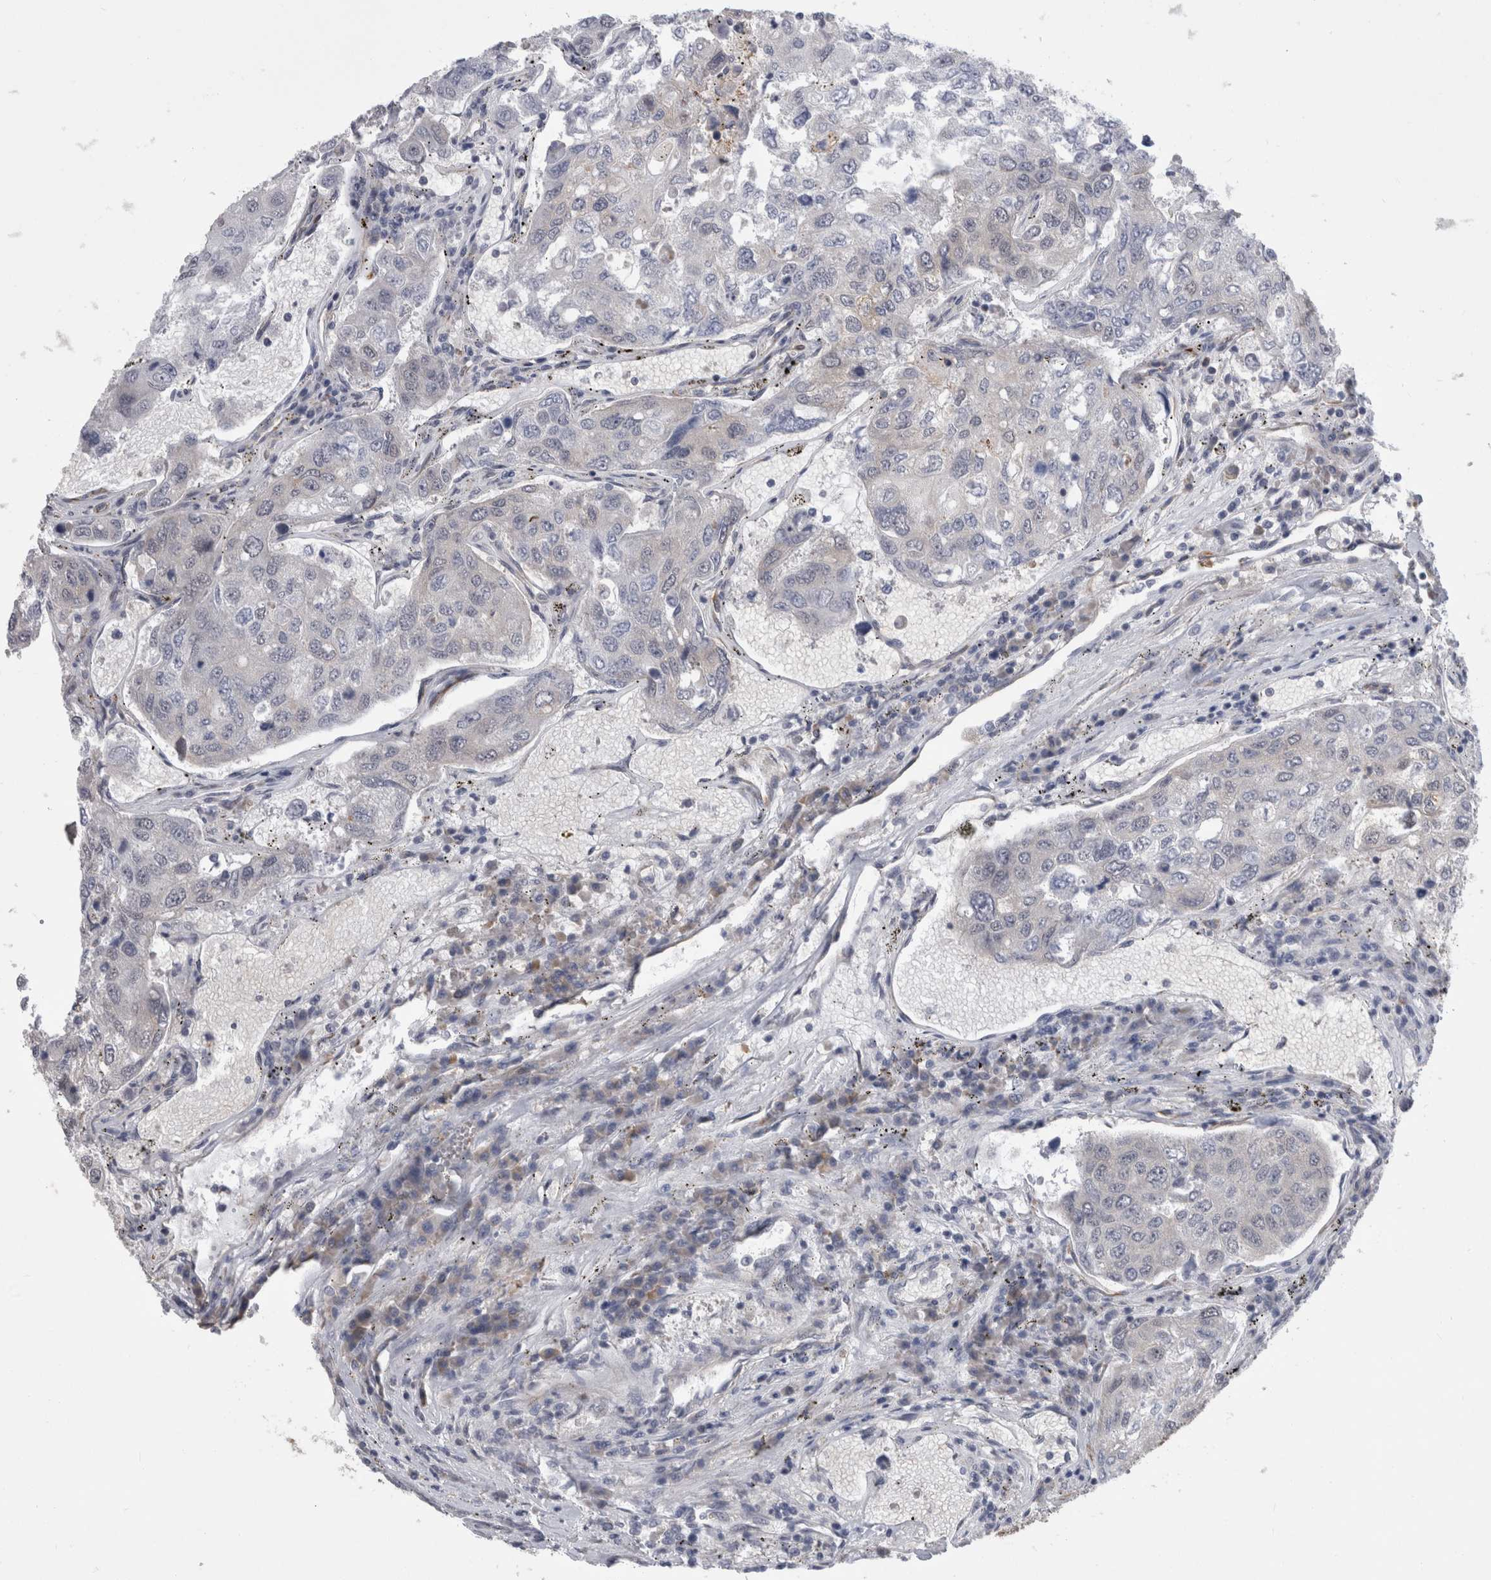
{"staining": {"intensity": "weak", "quantity": "<25%", "location": "cytoplasmic/membranous"}, "tissue": "urothelial cancer", "cell_type": "Tumor cells", "image_type": "cancer", "snomed": [{"axis": "morphology", "description": "Urothelial carcinoma, High grade"}, {"axis": "topography", "description": "Lymph node"}, {"axis": "topography", "description": "Urinary bladder"}], "caption": "This is an IHC photomicrograph of human high-grade urothelial carcinoma. There is no positivity in tumor cells.", "gene": "FAM83H", "patient": {"sex": "male", "age": 51}}